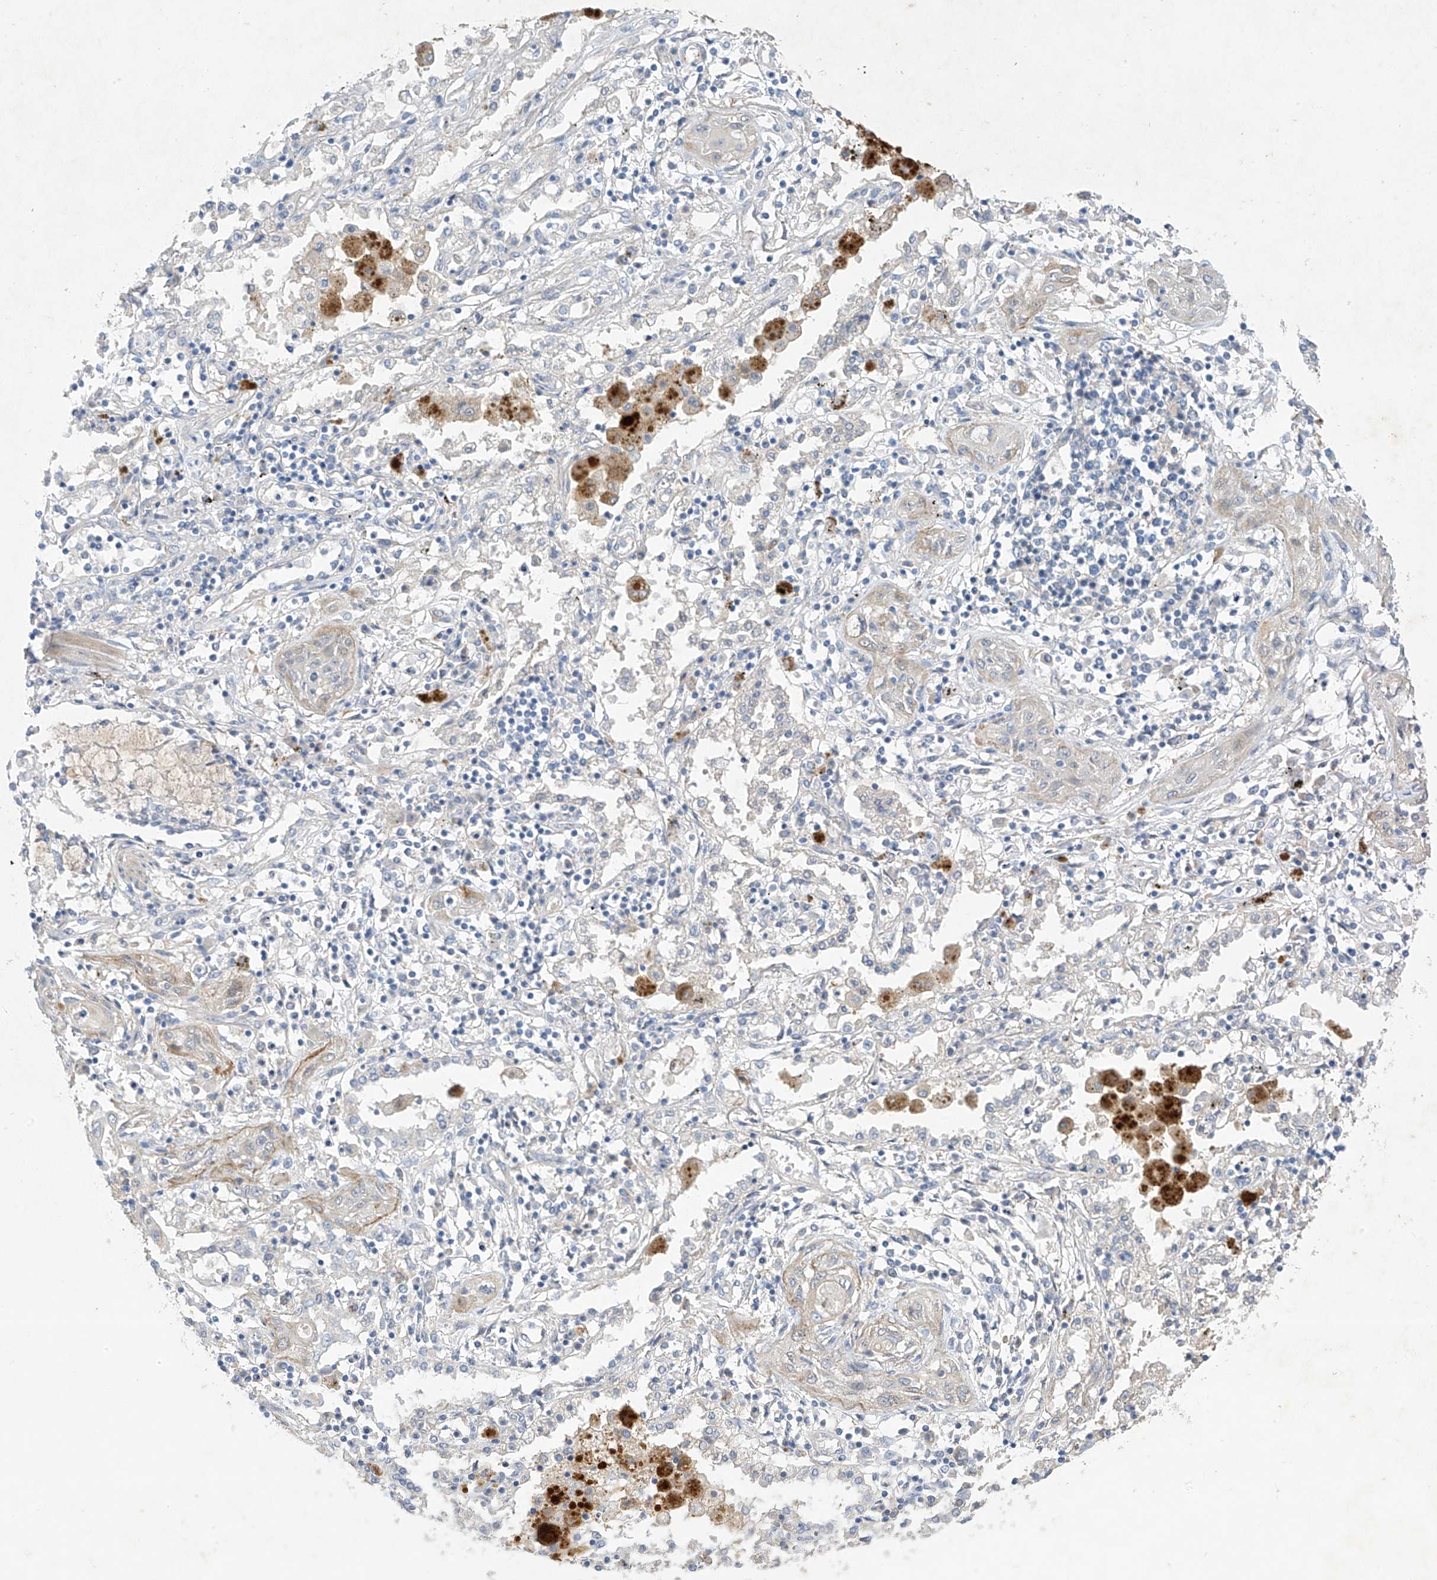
{"staining": {"intensity": "weak", "quantity": "<25%", "location": "cytoplasmic/membranous"}, "tissue": "lung cancer", "cell_type": "Tumor cells", "image_type": "cancer", "snomed": [{"axis": "morphology", "description": "Squamous cell carcinoma, NOS"}, {"axis": "topography", "description": "Lung"}], "caption": "The image reveals no staining of tumor cells in squamous cell carcinoma (lung).", "gene": "PRSS12", "patient": {"sex": "female", "age": 47}}